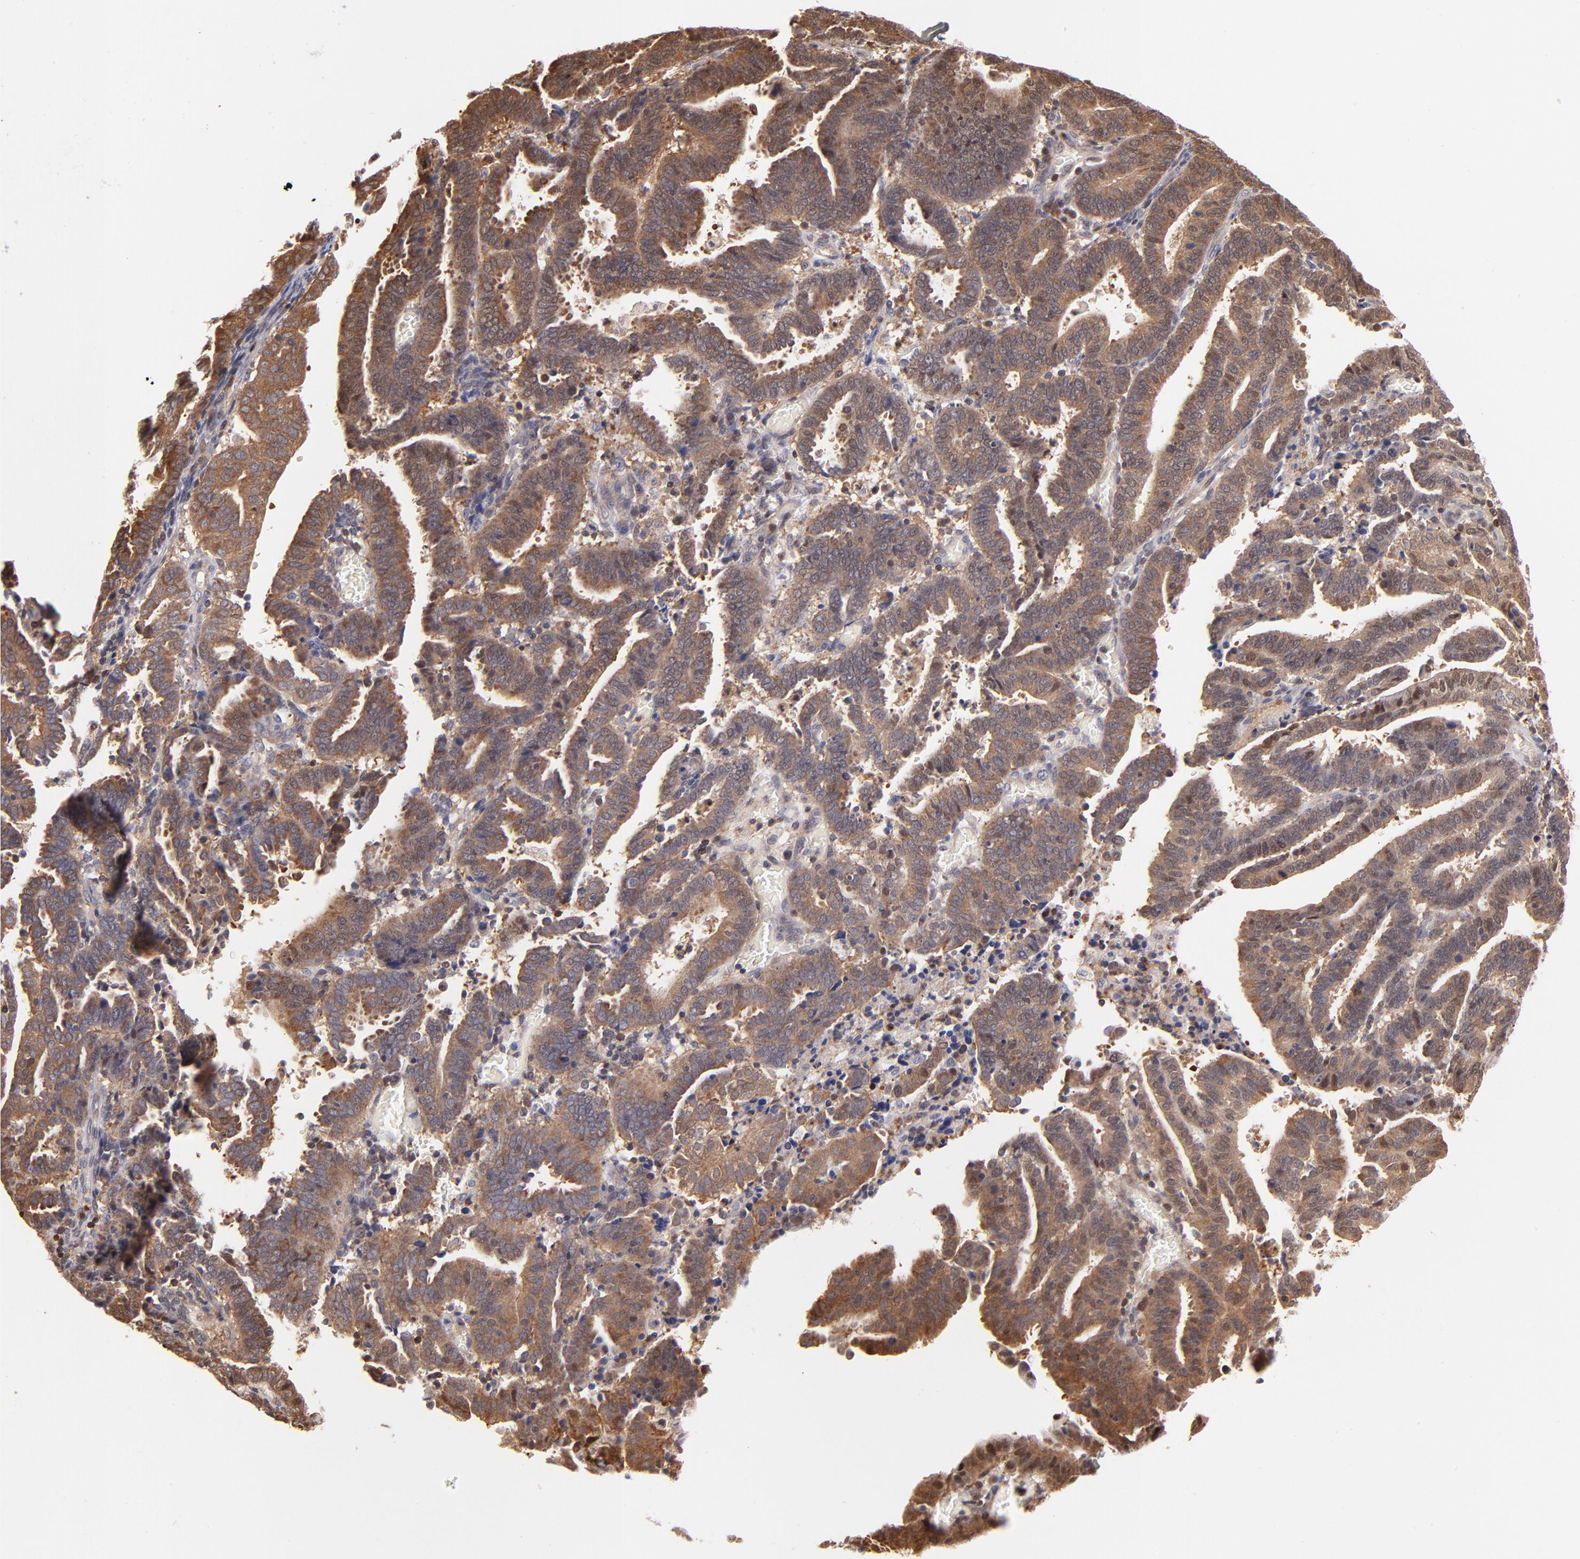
{"staining": {"intensity": "moderate", "quantity": ">75%", "location": "cytoplasmic/membranous,nuclear"}, "tissue": "endometrial cancer", "cell_type": "Tumor cells", "image_type": "cancer", "snomed": [{"axis": "morphology", "description": "Adenocarcinoma, NOS"}, {"axis": "topography", "description": "Uterus"}], "caption": "The photomicrograph shows a brown stain indicating the presence of a protein in the cytoplasmic/membranous and nuclear of tumor cells in endometrial cancer (adenocarcinoma). (Stains: DAB in brown, nuclei in blue, Microscopy: brightfield microscopy at high magnification).", "gene": "YWHAB", "patient": {"sex": "female", "age": 83}}